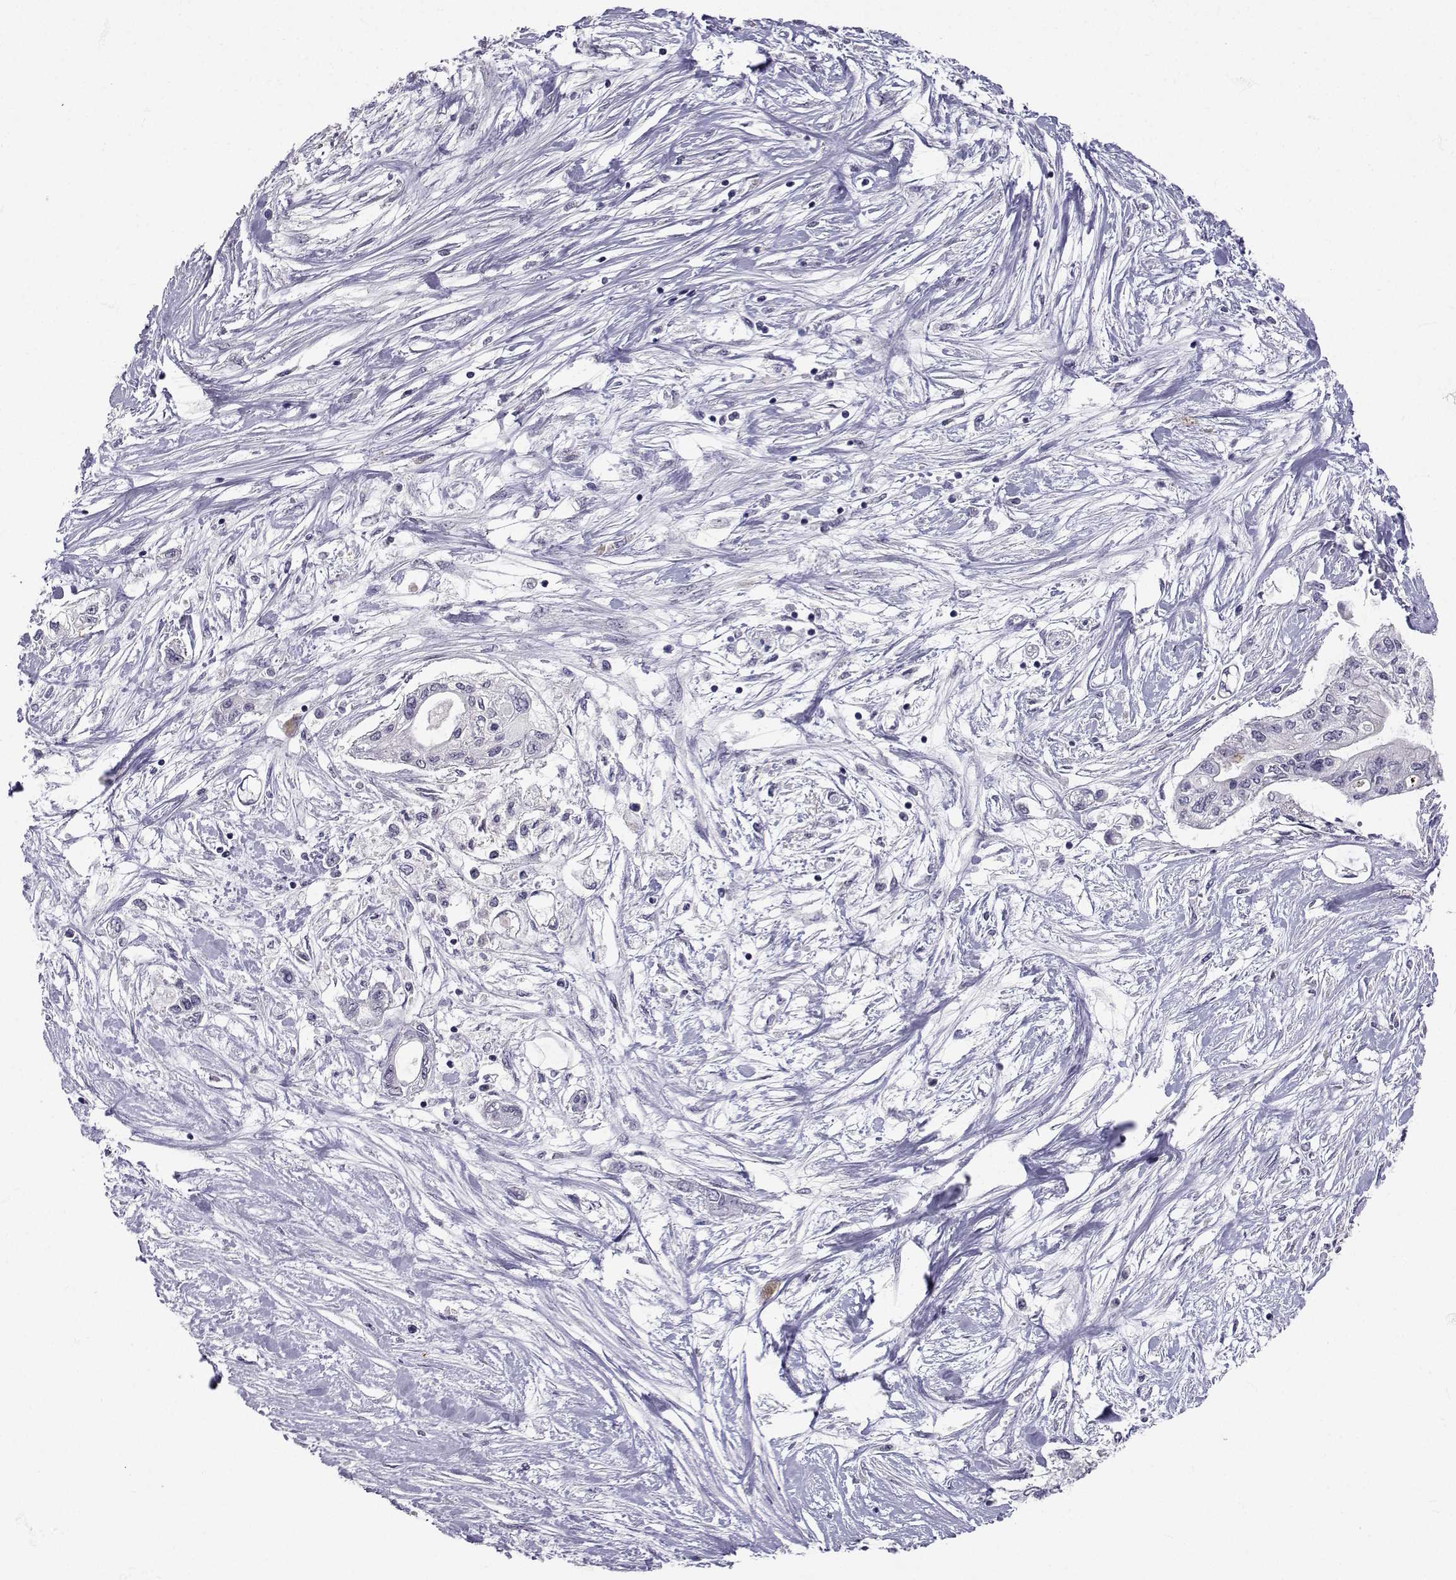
{"staining": {"intensity": "negative", "quantity": "none", "location": "none"}, "tissue": "pancreatic cancer", "cell_type": "Tumor cells", "image_type": "cancer", "snomed": [{"axis": "morphology", "description": "Adenocarcinoma, NOS"}, {"axis": "topography", "description": "Pancreas"}], "caption": "Immunohistochemistry (IHC) of human pancreatic cancer (adenocarcinoma) reveals no expression in tumor cells.", "gene": "SLC6A3", "patient": {"sex": "female", "age": 77}}